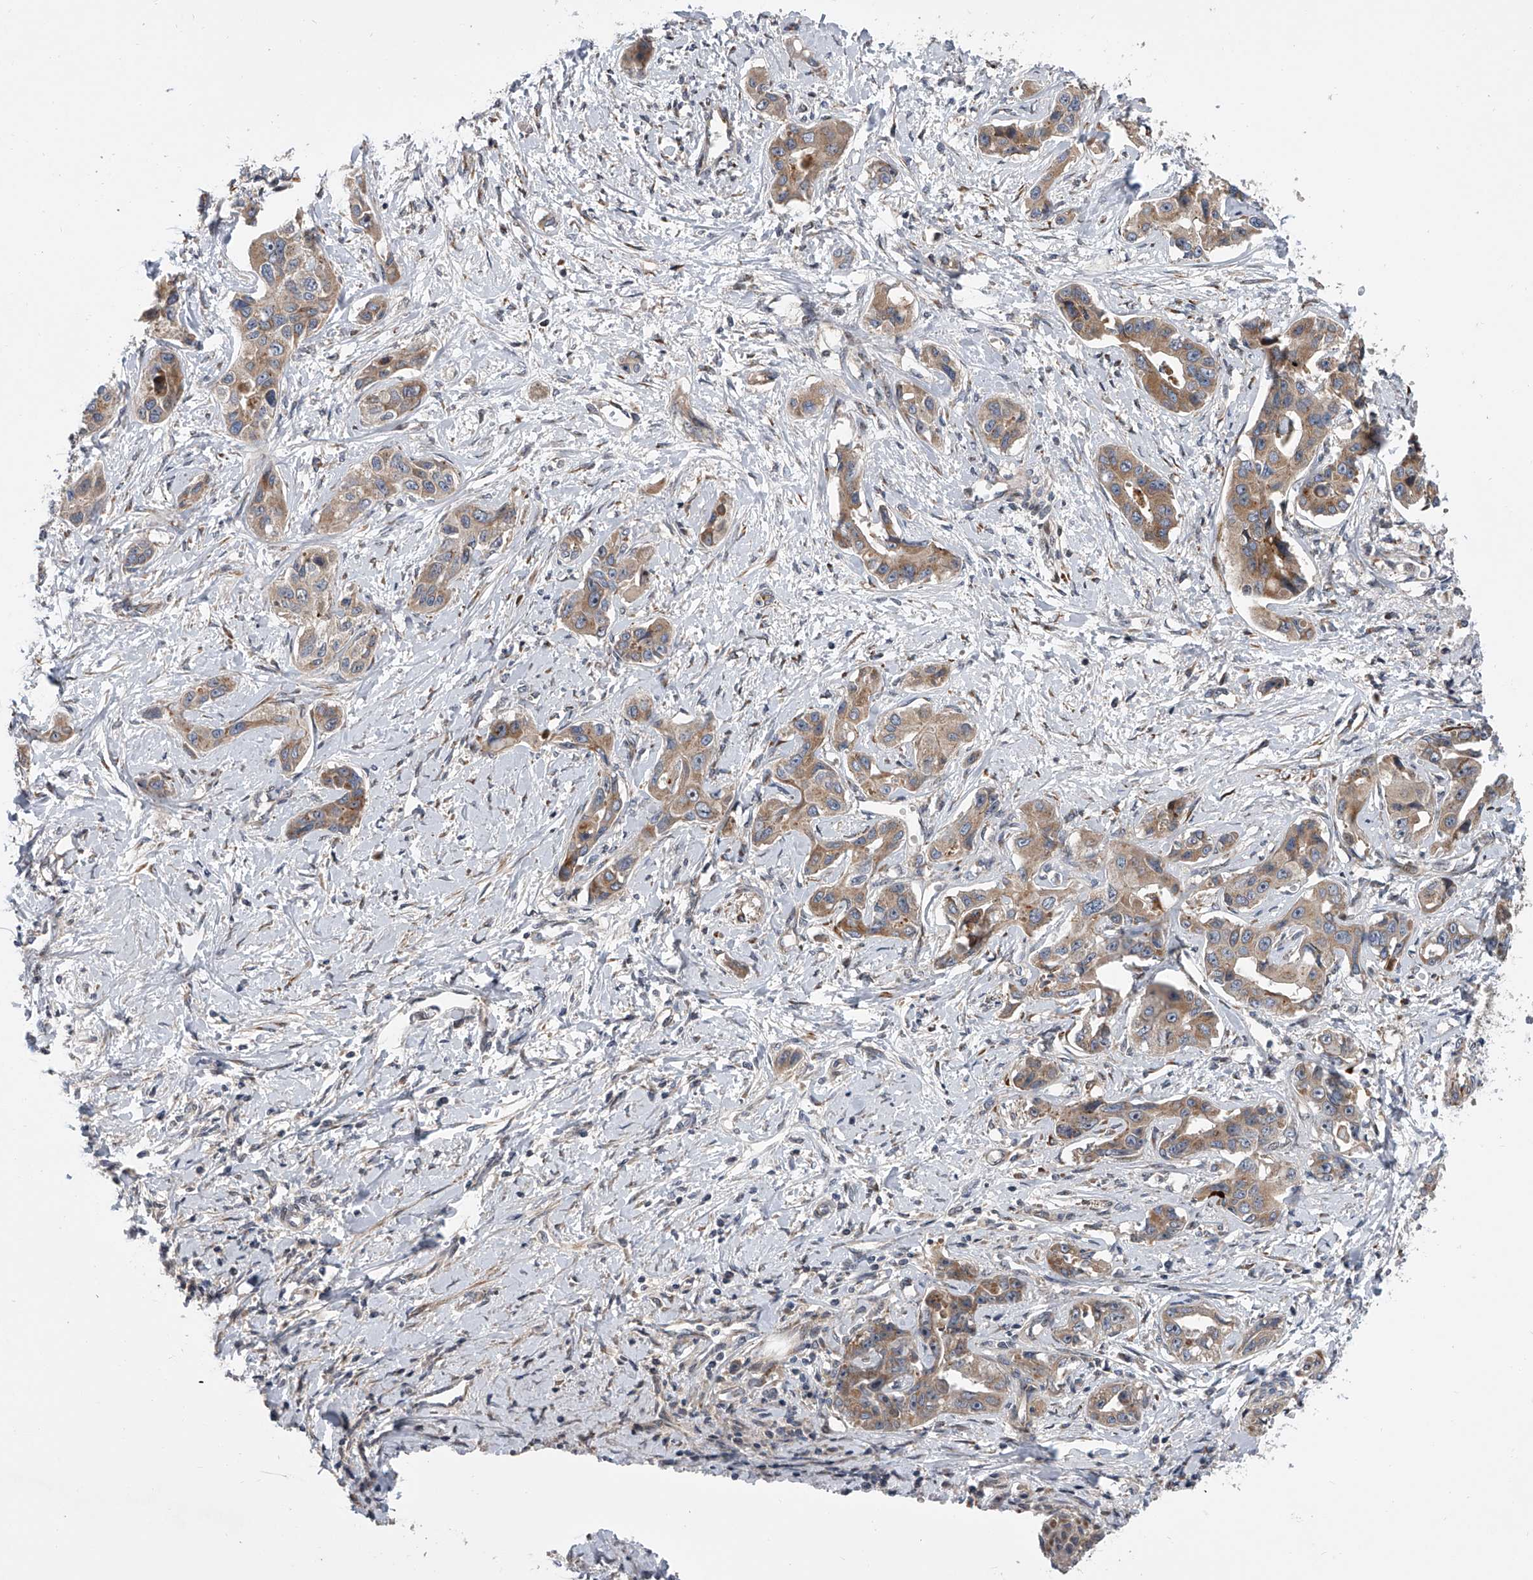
{"staining": {"intensity": "weak", "quantity": ">75%", "location": "cytoplasmic/membranous"}, "tissue": "liver cancer", "cell_type": "Tumor cells", "image_type": "cancer", "snomed": [{"axis": "morphology", "description": "Cholangiocarcinoma"}, {"axis": "topography", "description": "Liver"}], "caption": "DAB (3,3'-diaminobenzidine) immunohistochemical staining of liver cholangiocarcinoma shows weak cytoplasmic/membranous protein positivity in approximately >75% of tumor cells. The protein of interest is shown in brown color, while the nuclei are stained blue.", "gene": "DLGAP2", "patient": {"sex": "male", "age": 59}}